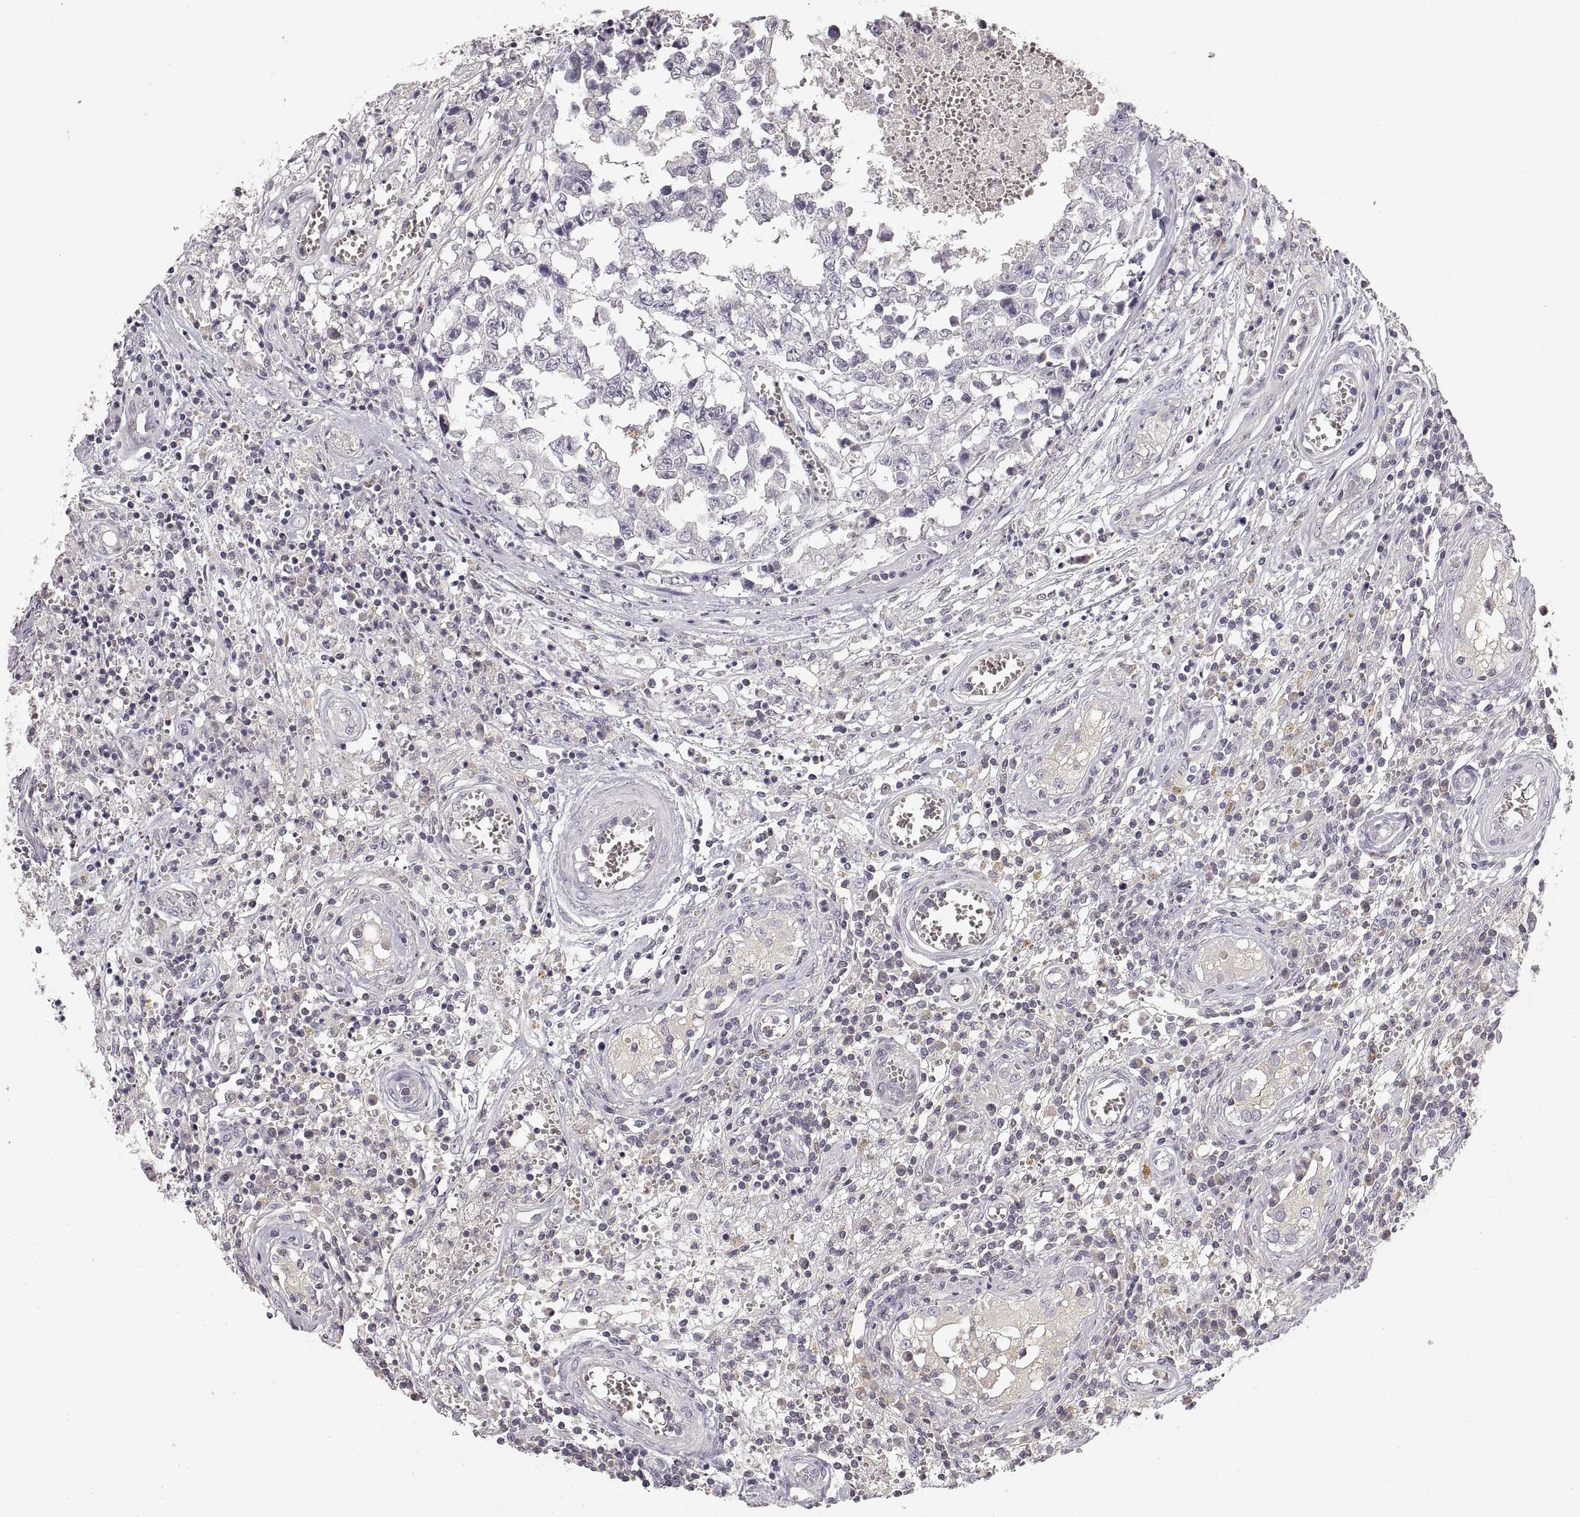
{"staining": {"intensity": "negative", "quantity": "none", "location": "none"}, "tissue": "testis cancer", "cell_type": "Tumor cells", "image_type": "cancer", "snomed": [{"axis": "morphology", "description": "Carcinoma, Embryonal, NOS"}, {"axis": "topography", "description": "Testis"}], "caption": "Tumor cells show no significant protein expression in testis cancer (embryonal carcinoma). Brightfield microscopy of immunohistochemistry (IHC) stained with DAB (3,3'-diaminobenzidine) (brown) and hematoxylin (blue), captured at high magnification.", "gene": "RUNDC3A", "patient": {"sex": "male", "age": 36}}